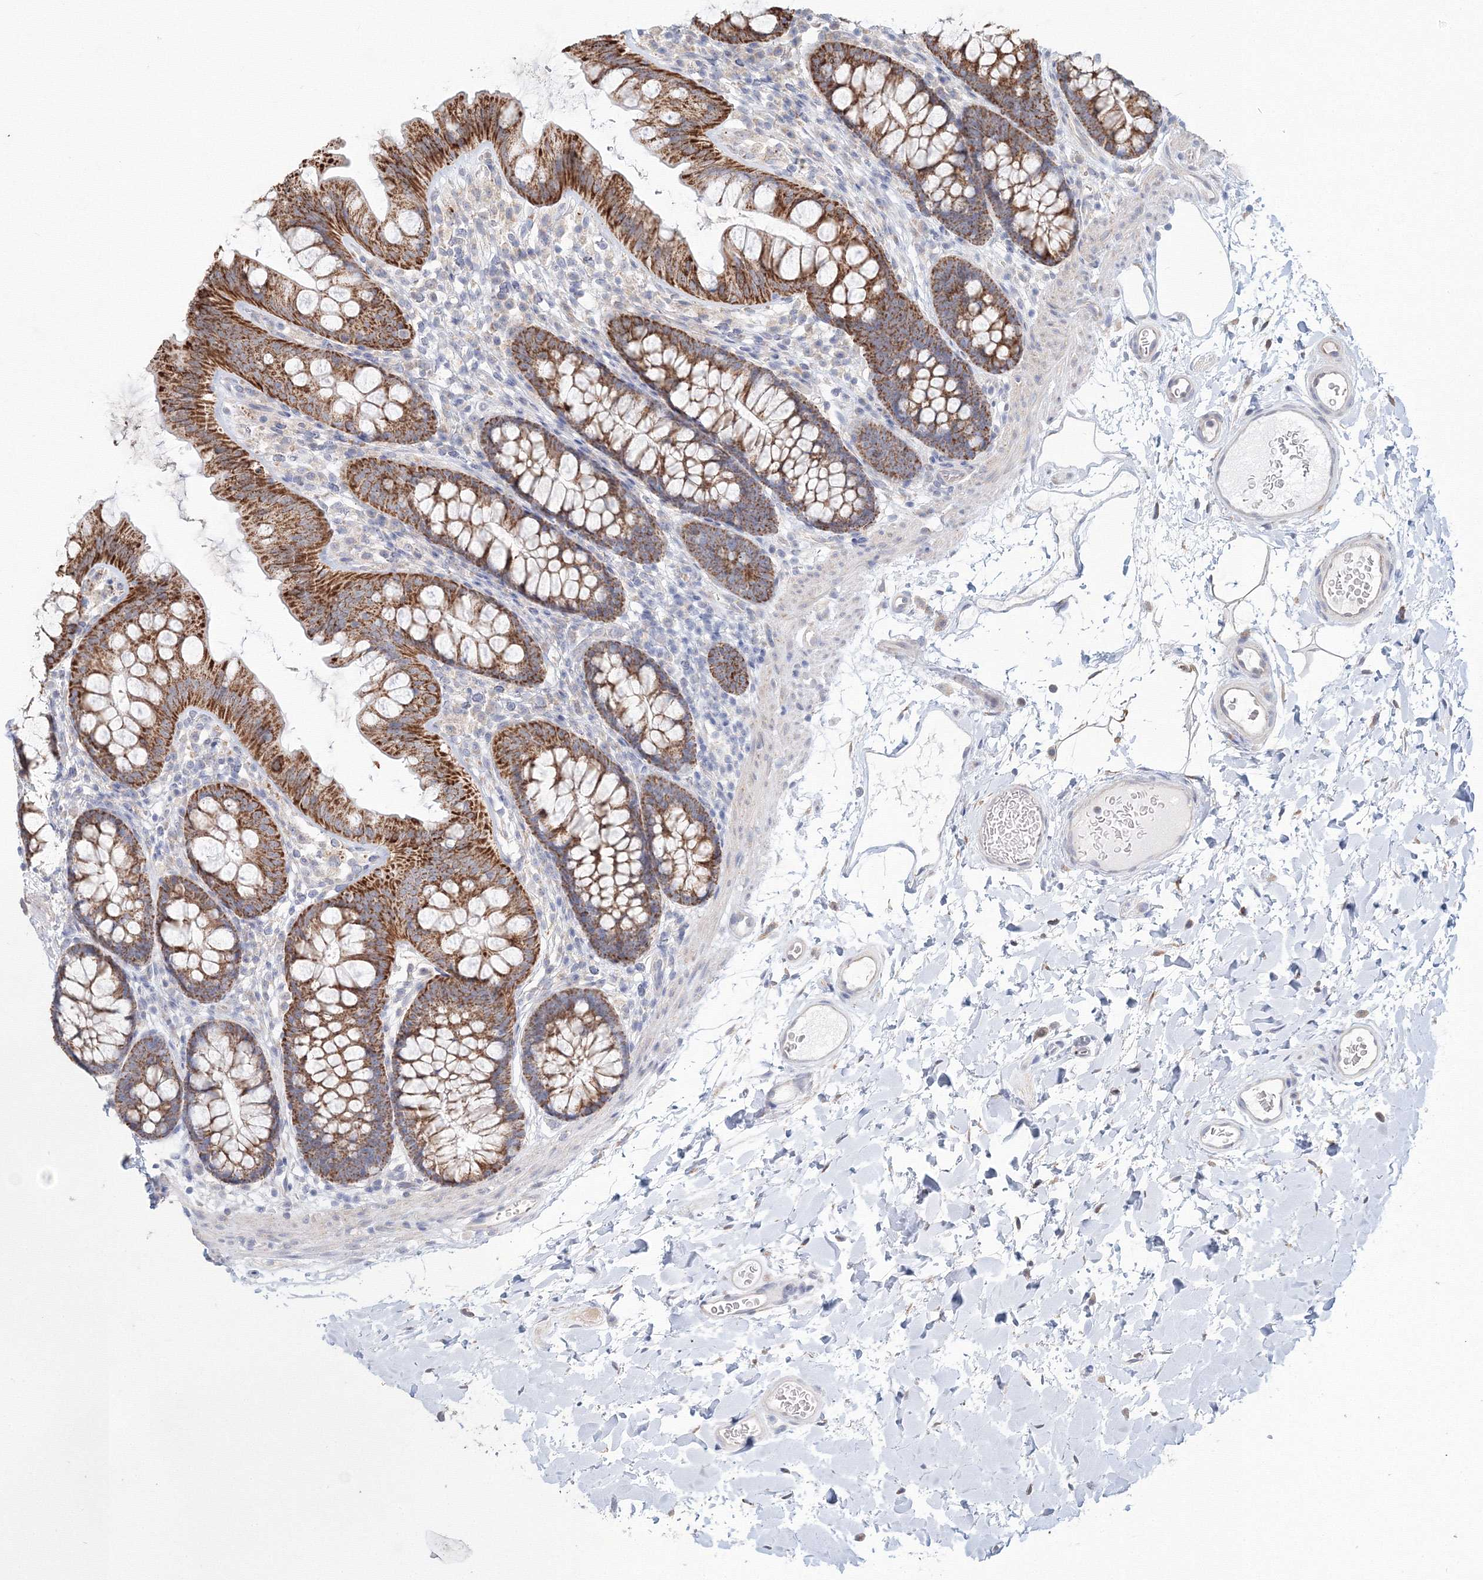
{"staining": {"intensity": "negative", "quantity": "none", "location": "none"}, "tissue": "colon", "cell_type": "Endothelial cells", "image_type": "normal", "snomed": [{"axis": "morphology", "description": "Normal tissue, NOS"}, {"axis": "topography", "description": "Colon"}], "caption": "This photomicrograph is of benign colon stained with immunohistochemistry to label a protein in brown with the nuclei are counter-stained blue. There is no staining in endothelial cells. The staining is performed using DAB (3,3'-diaminobenzidine) brown chromogen with nuclei counter-stained in using hematoxylin.", "gene": "DHRS12", "patient": {"sex": "female", "age": 62}}